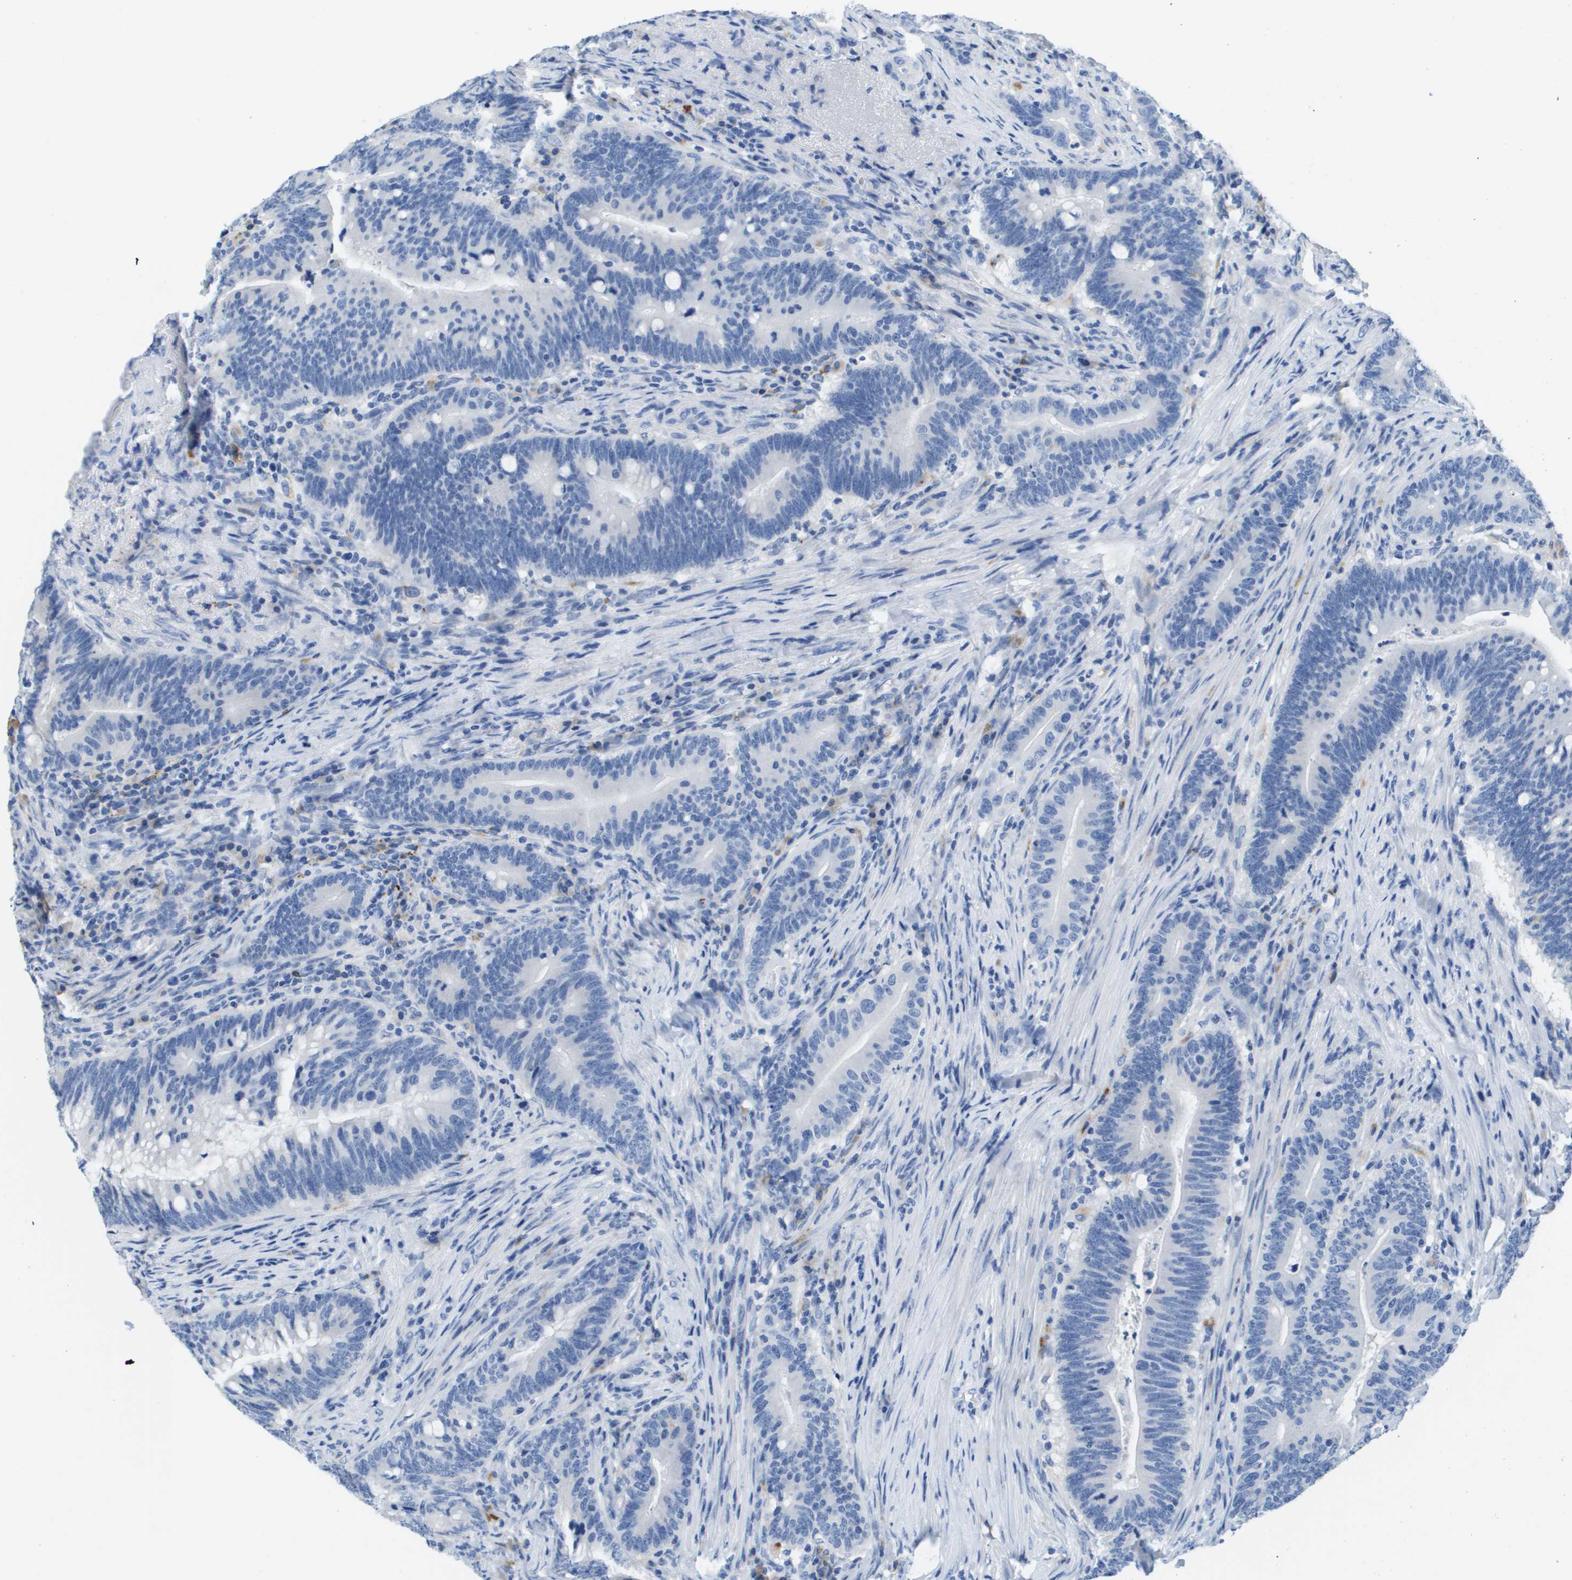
{"staining": {"intensity": "negative", "quantity": "none", "location": "none"}, "tissue": "colorectal cancer", "cell_type": "Tumor cells", "image_type": "cancer", "snomed": [{"axis": "morphology", "description": "Normal tissue, NOS"}, {"axis": "morphology", "description": "Adenocarcinoma, NOS"}, {"axis": "topography", "description": "Colon"}], "caption": "Immunohistochemistry of colorectal adenocarcinoma shows no staining in tumor cells.", "gene": "MS4A1", "patient": {"sex": "female", "age": 66}}